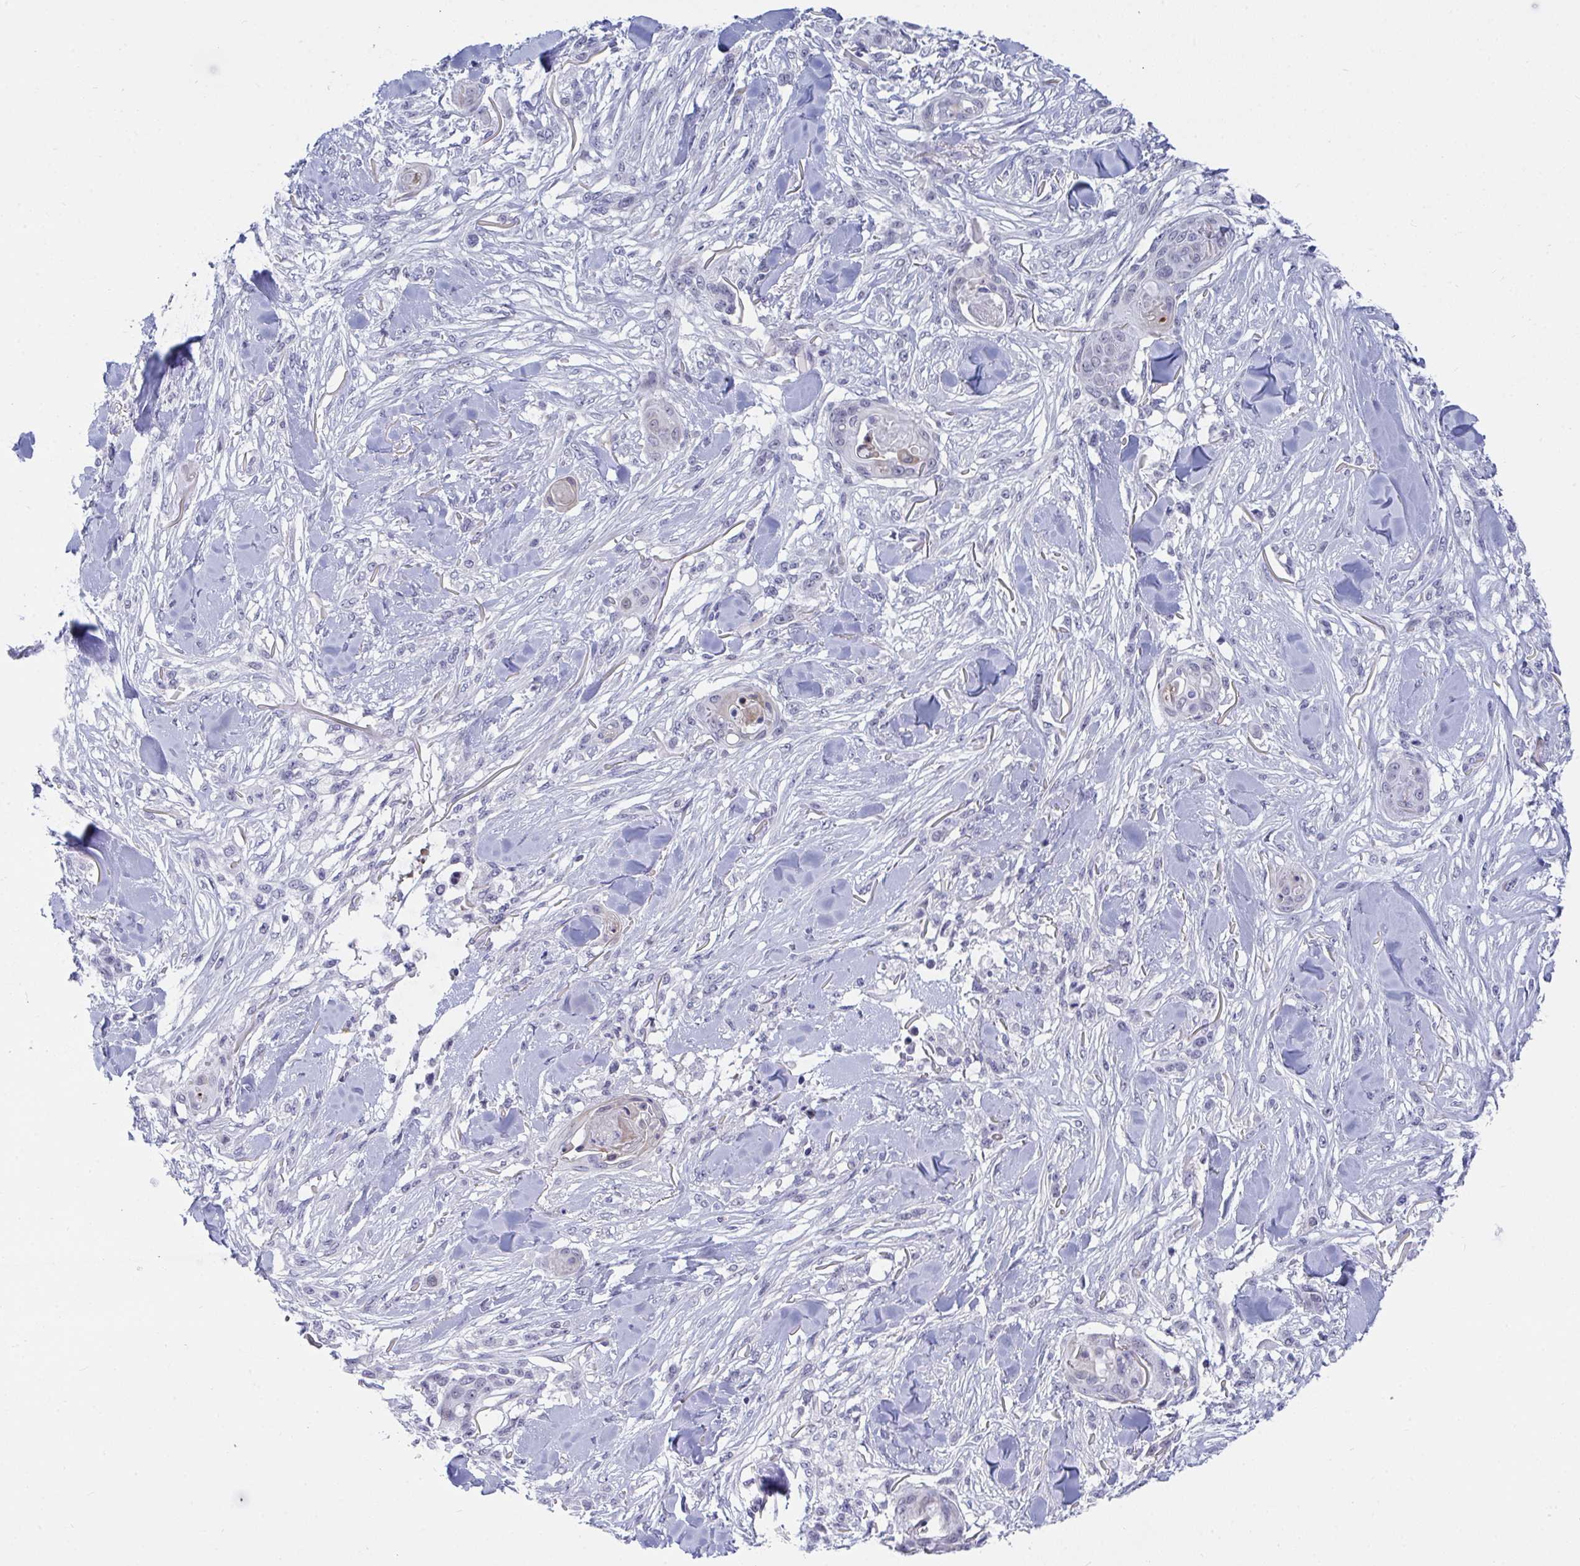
{"staining": {"intensity": "negative", "quantity": "none", "location": "none"}, "tissue": "skin cancer", "cell_type": "Tumor cells", "image_type": "cancer", "snomed": [{"axis": "morphology", "description": "Squamous cell carcinoma, NOS"}, {"axis": "topography", "description": "Skin"}], "caption": "High magnification brightfield microscopy of squamous cell carcinoma (skin) stained with DAB (3,3'-diaminobenzidine) (brown) and counterstained with hematoxylin (blue): tumor cells show no significant expression. (DAB IHC, high magnification).", "gene": "DAOA", "patient": {"sex": "female", "age": 59}}